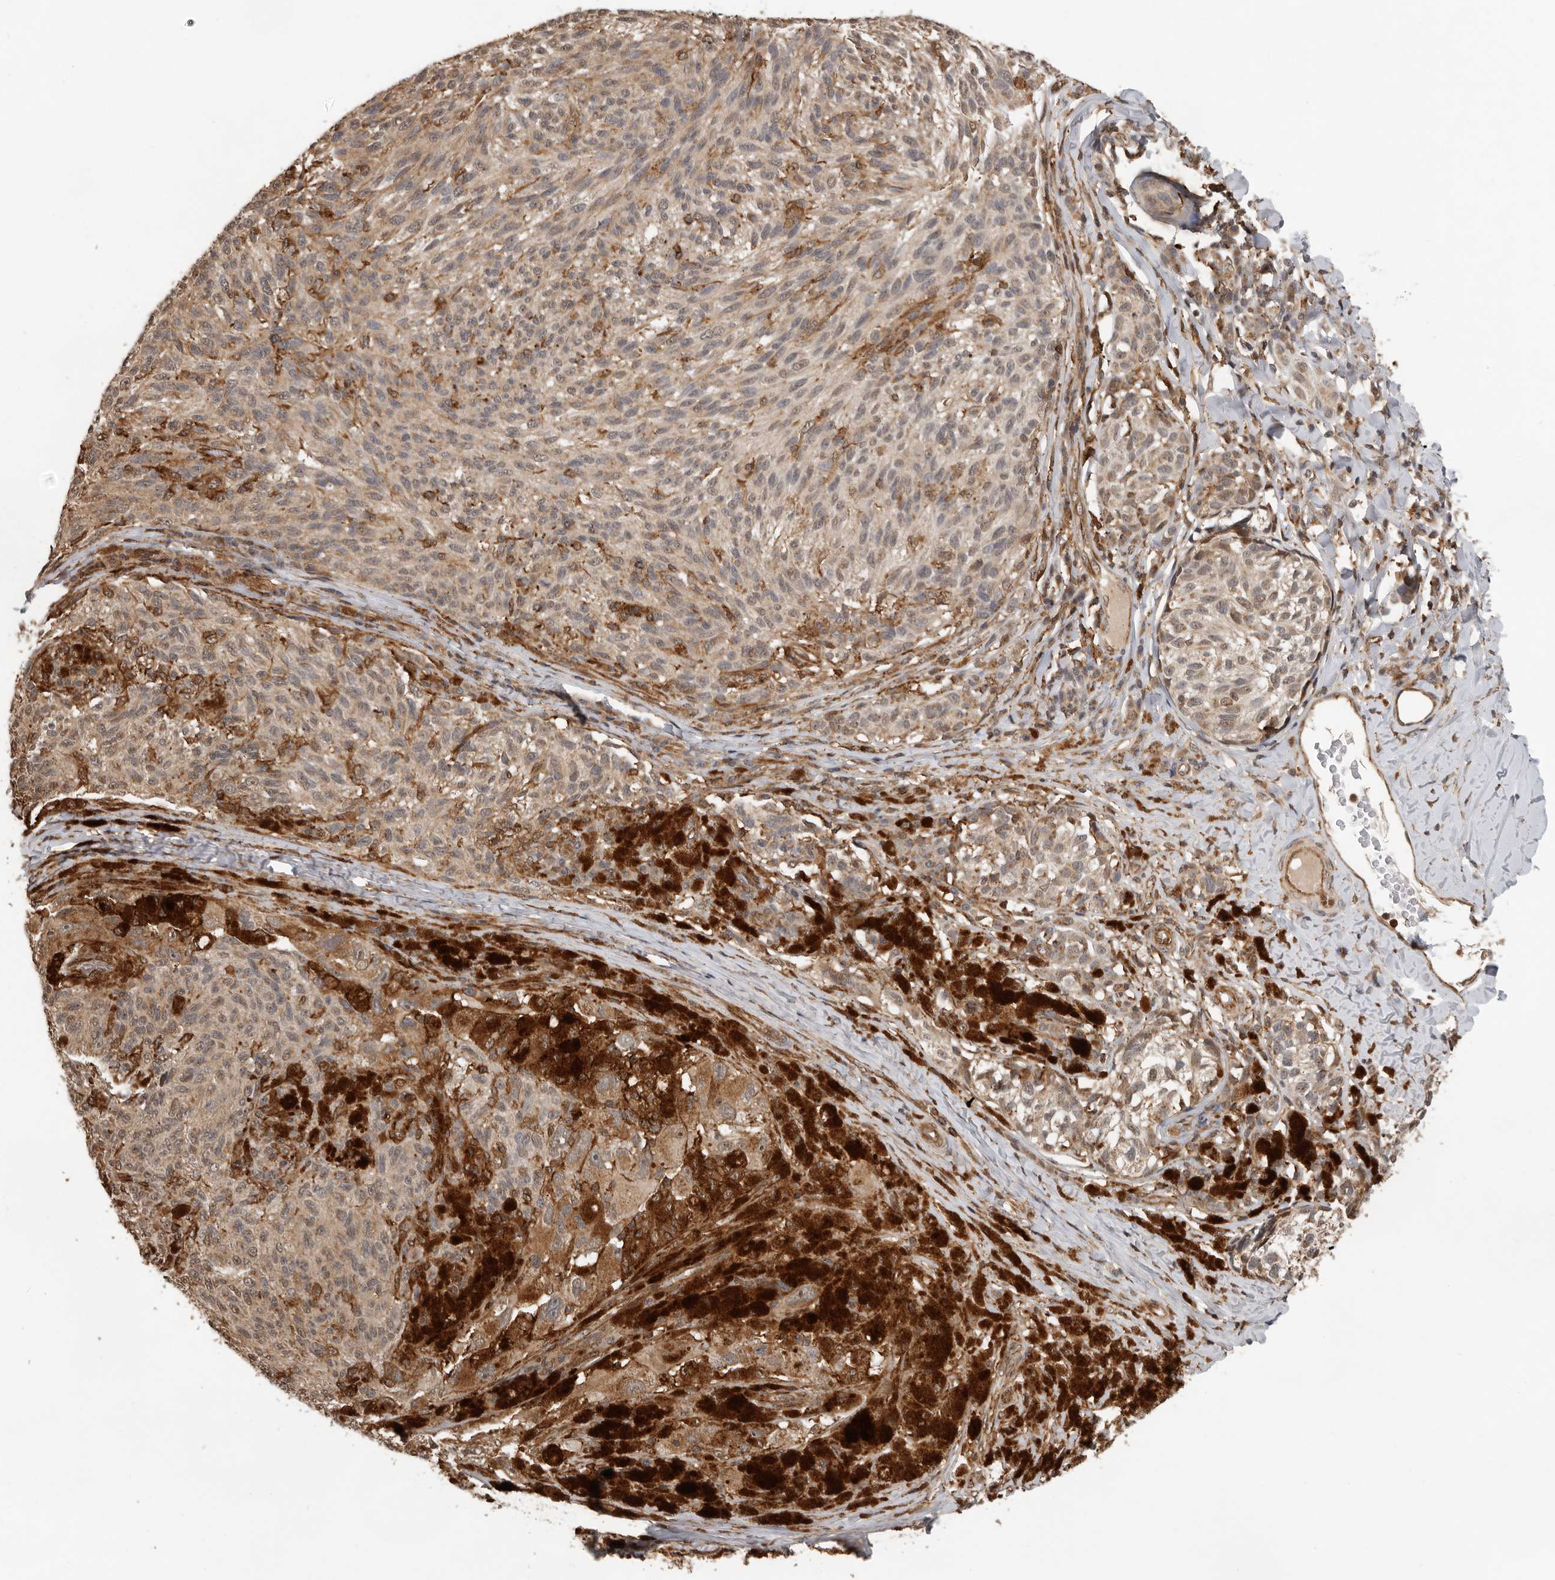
{"staining": {"intensity": "weak", "quantity": "25%-75%", "location": "cytoplasmic/membranous"}, "tissue": "melanoma", "cell_type": "Tumor cells", "image_type": "cancer", "snomed": [{"axis": "morphology", "description": "Malignant melanoma, NOS"}, {"axis": "topography", "description": "Skin"}], "caption": "Human malignant melanoma stained with a brown dye exhibits weak cytoplasmic/membranous positive positivity in about 25%-75% of tumor cells.", "gene": "RNF157", "patient": {"sex": "female", "age": 73}}